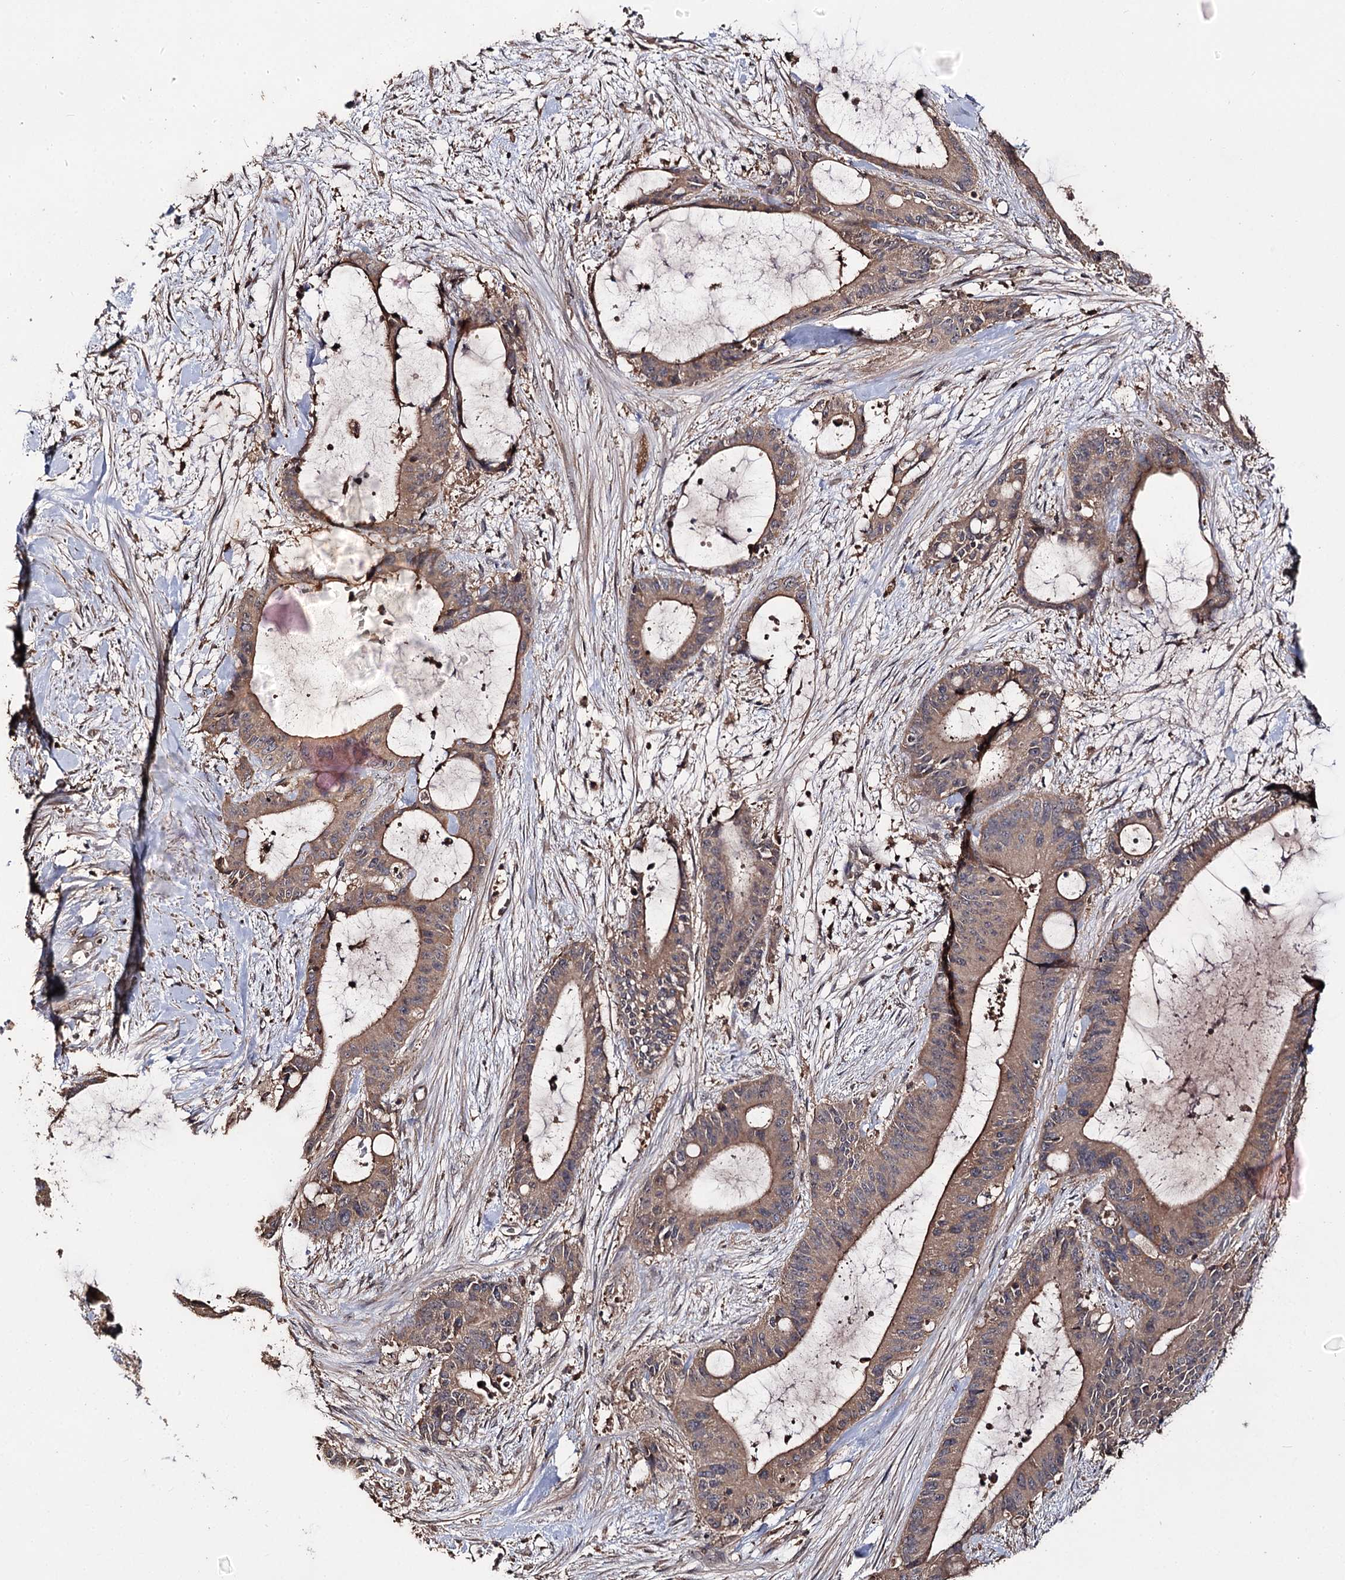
{"staining": {"intensity": "moderate", "quantity": ">75%", "location": "cytoplasmic/membranous"}, "tissue": "liver cancer", "cell_type": "Tumor cells", "image_type": "cancer", "snomed": [{"axis": "morphology", "description": "Normal tissue, NOS"}, {"axis": "morphology", "description": "Cholangiocarcinoma"}, {"axis": "topography", "description": "Liver"}, {"axis": "topography", "description": "Peripheral nerve tissue"}], "caption": "Immunohistochemistry (IHC) (DAB (3,3'-diaminobenzidine)) staining of liver cancer (cholangiocarcinoma) shows moderate cytoplasmic/membranous protein staining in about >75% of tumor cells.", "gene": "FAM53B", "patient": {"sex": "female", "age": 73}}